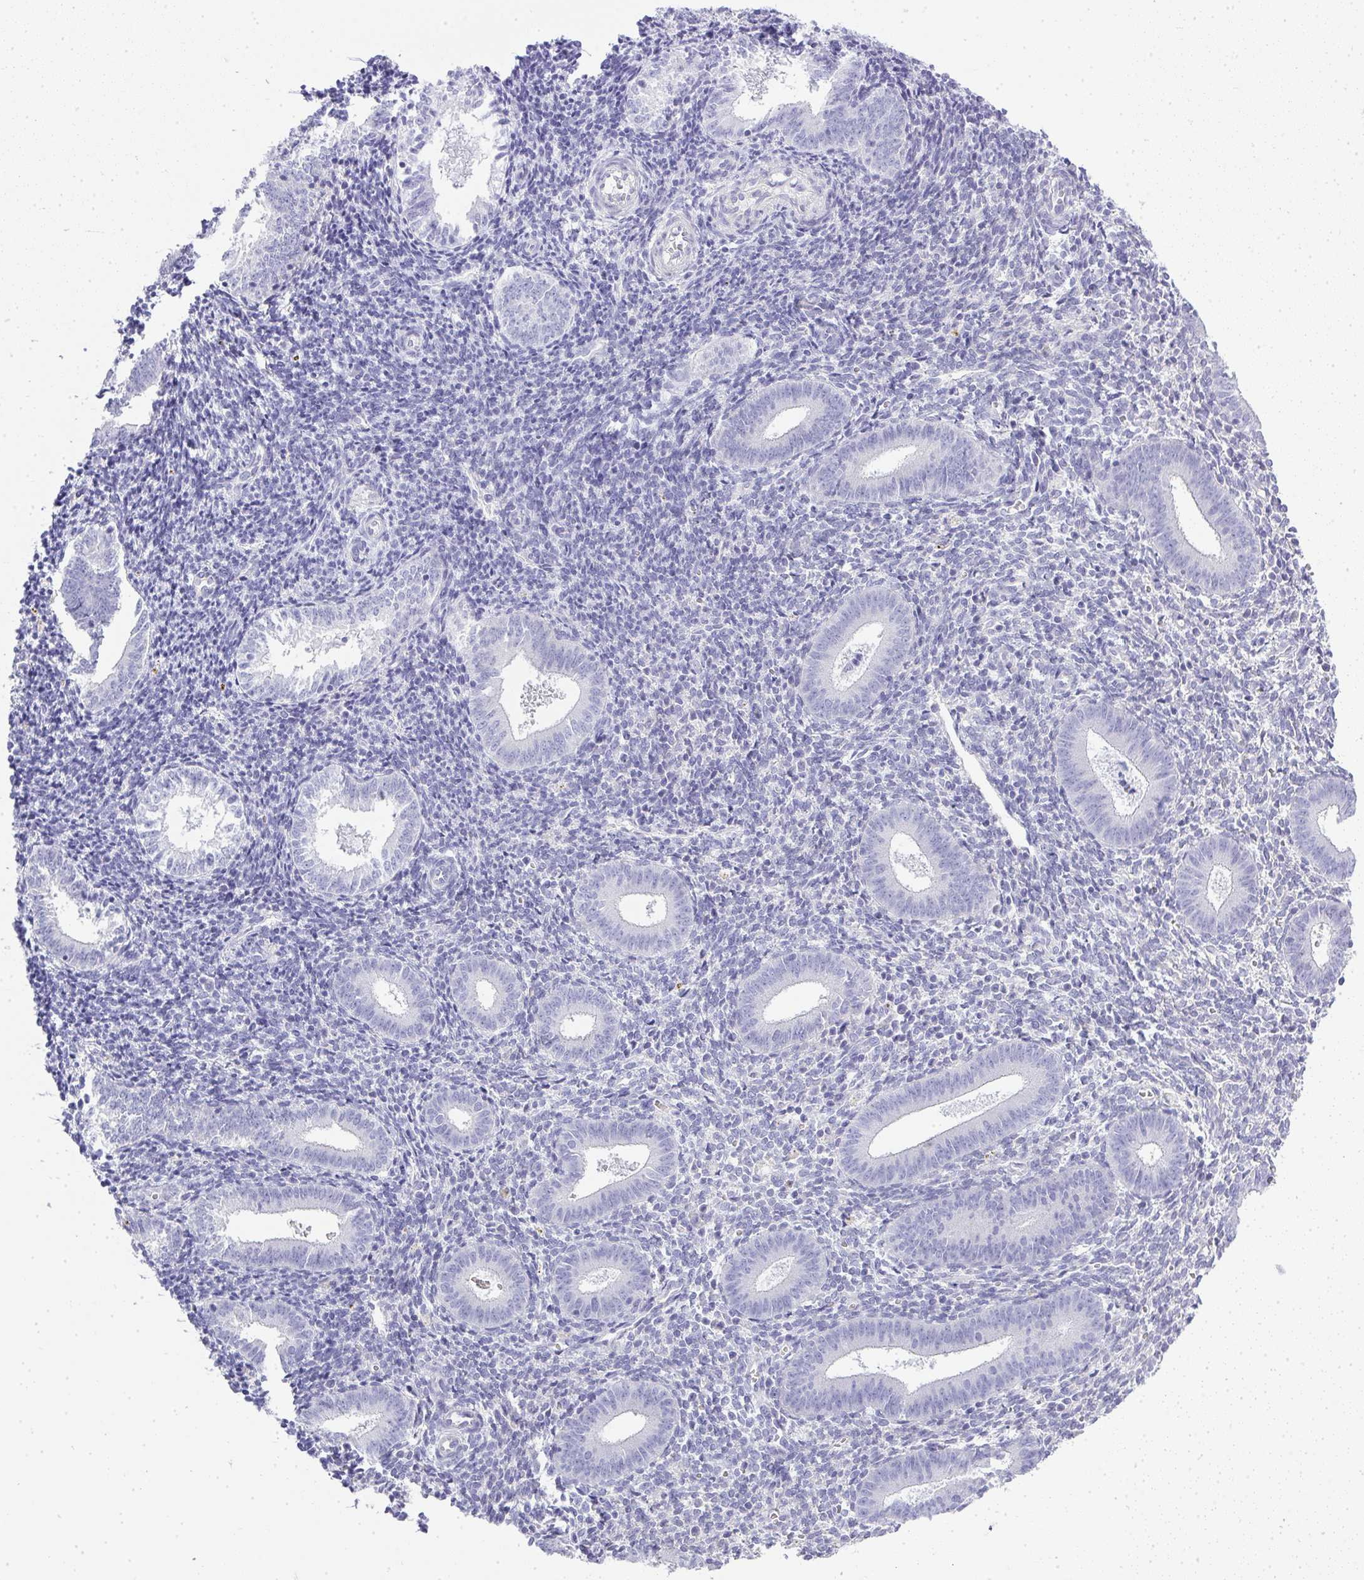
{"staining": {"intensity": "negative", "quantity": "none", "location": "none"}, "tissue": "endometrium", "cell_type": "Cells in endometrial stroma", "image_type": "normal", "snomed": [{"axis": "morphology", "description": "Normal tissue, NOS"}, {"axis": "topography", "description": "Endometrium"}], "caption": "This photomicrograph is of unremarkable endometrium stained with immunohistochemistry (IHC) to label a protein in brown with the nuclei are counter-stained blue. There is no expression in cells in endometrial stroma.", "gene": "PLPPR3", "patient": {"sex": "female", "age": 25}}